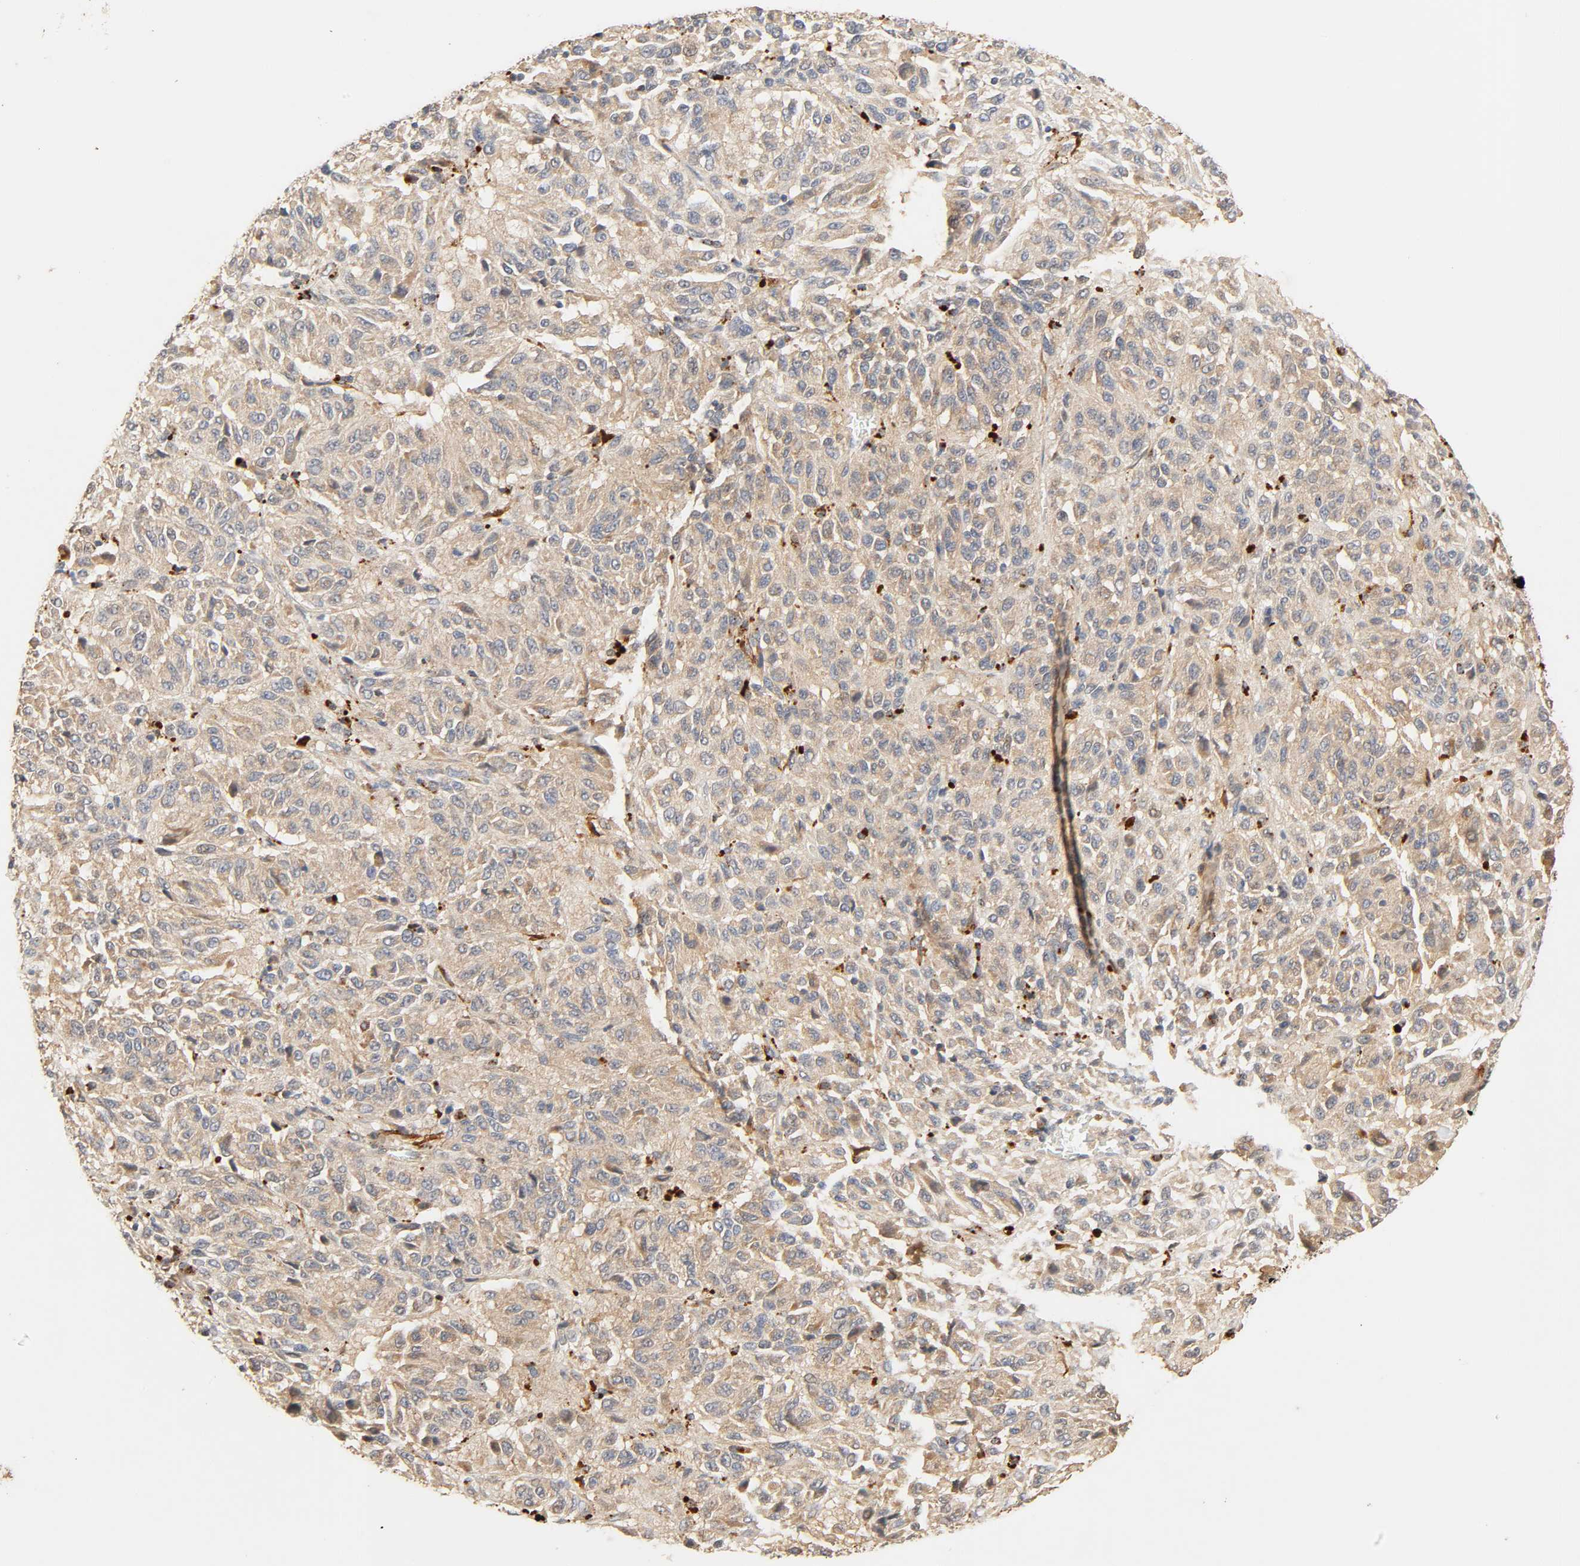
{"staining": {"intensity": "moderate", "quantity": ">75%", "location": "cytoplasmic/membranous"}, "tissue": "melanoma", "cell_type": "Tumor cells", "image_type": "cancer", "snomed": [{"axis": "morphology", "description": "Malignant melanoma, Metastatic site"}, {"axis": "topography", "description": "Lung"}], "caption": "Malignant melanoma (metastatic site) stained for a protein (brown) exhibits moderate cytoplasmic/membranous positive positivity in about >75% of tumor cells.", "gene": "MAPK6", "patient": {"sex": "male", "age": 64}}